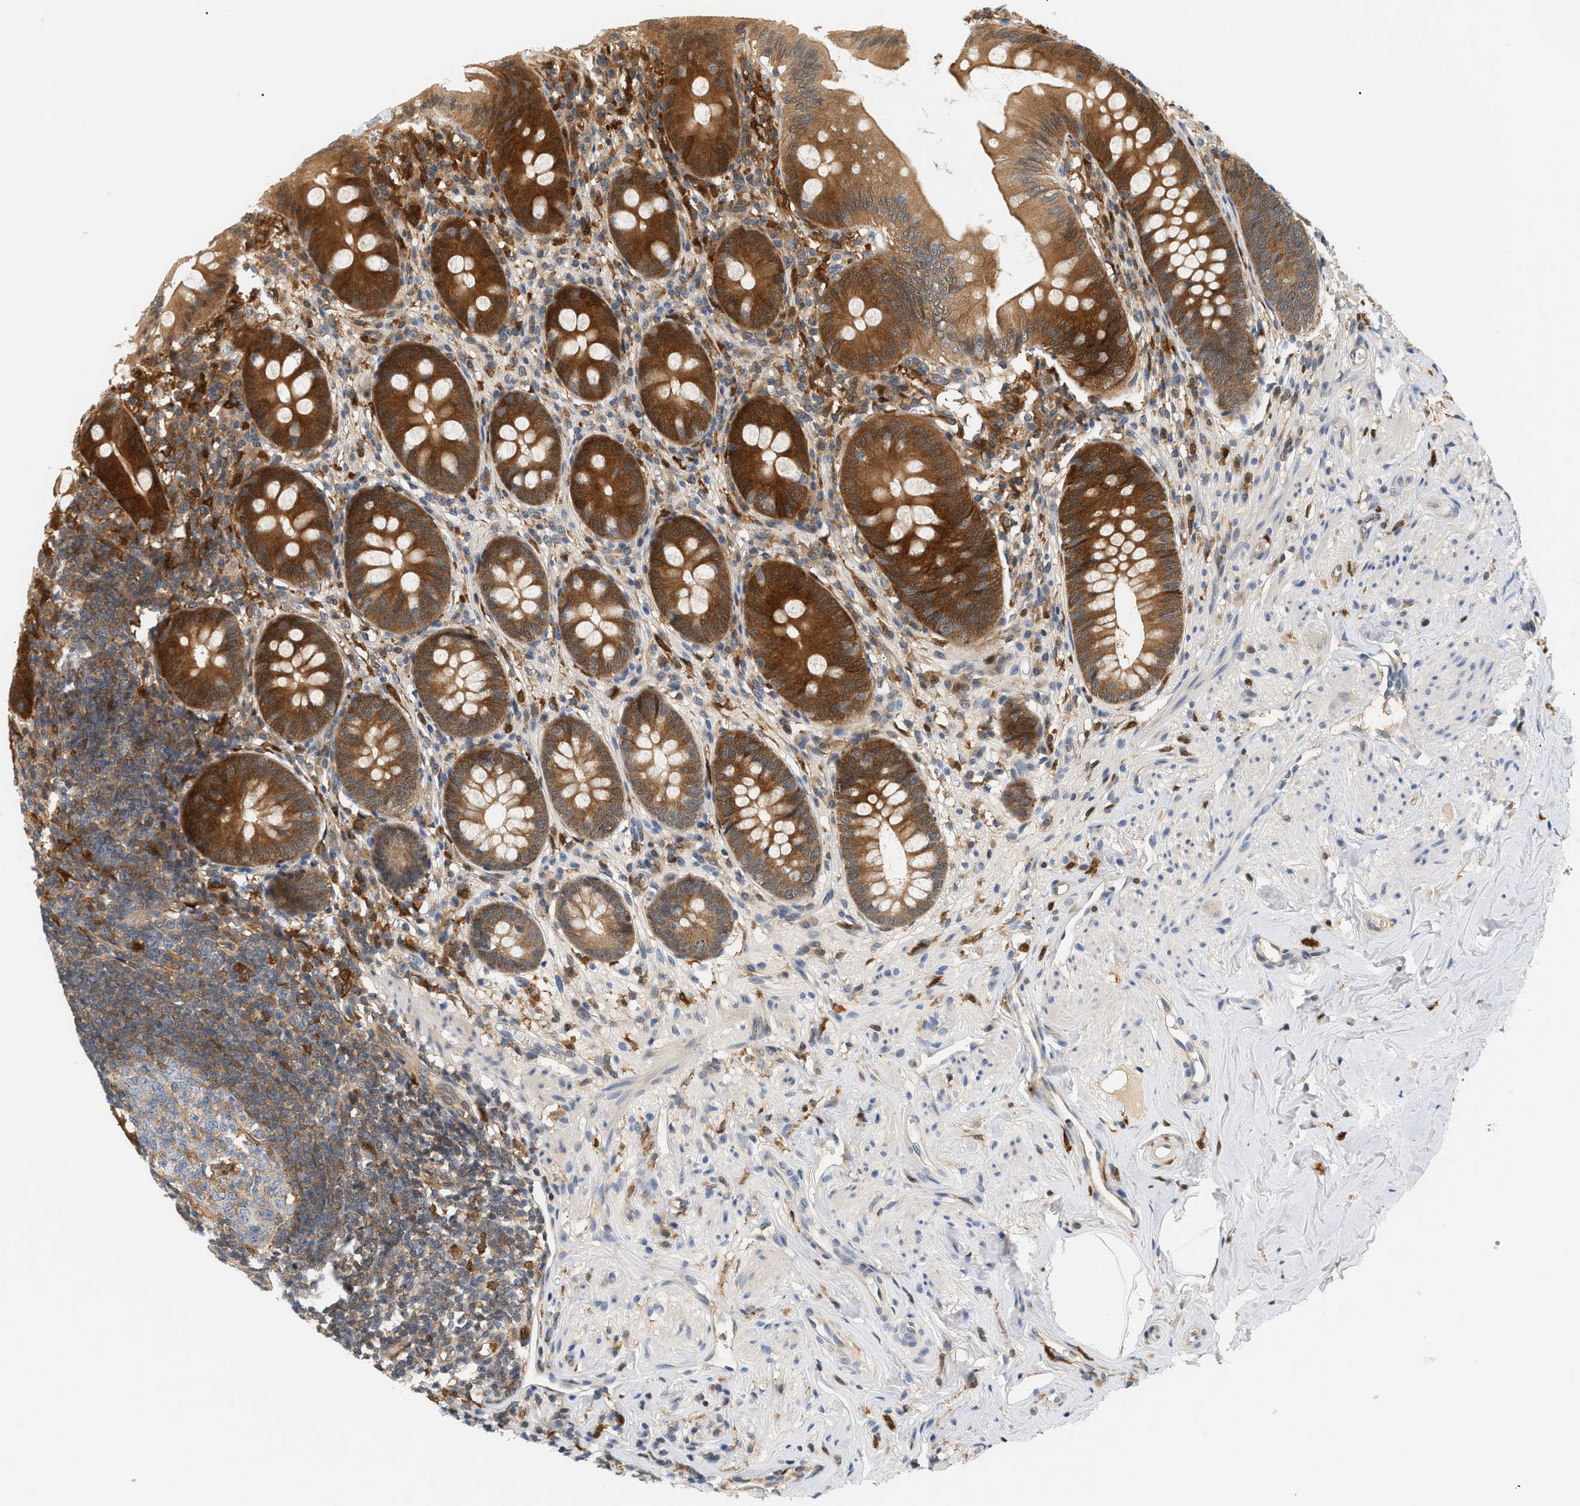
{"staining": {"intensity": "strong", "quantity": ">75%", "location": "cytoplasmic/membranous,nuclear"}, "tissue": "appendix", "cell_type": "Glandular cells", "image_type": "normal", "snomed": [{"axis": "morphology", "description": "Normal tissue, NOS"}, {"axis": "topography", "description": "Appendix"}], "caption": "Normal appendix was stained to show a protein in brown. There is high levels of strong cytoplasmic/membranous,nuclear positivity in approximately >75% of glandular cells.", "gene": "PYCARD", "patient": {"sex": "male", "age": 56}}